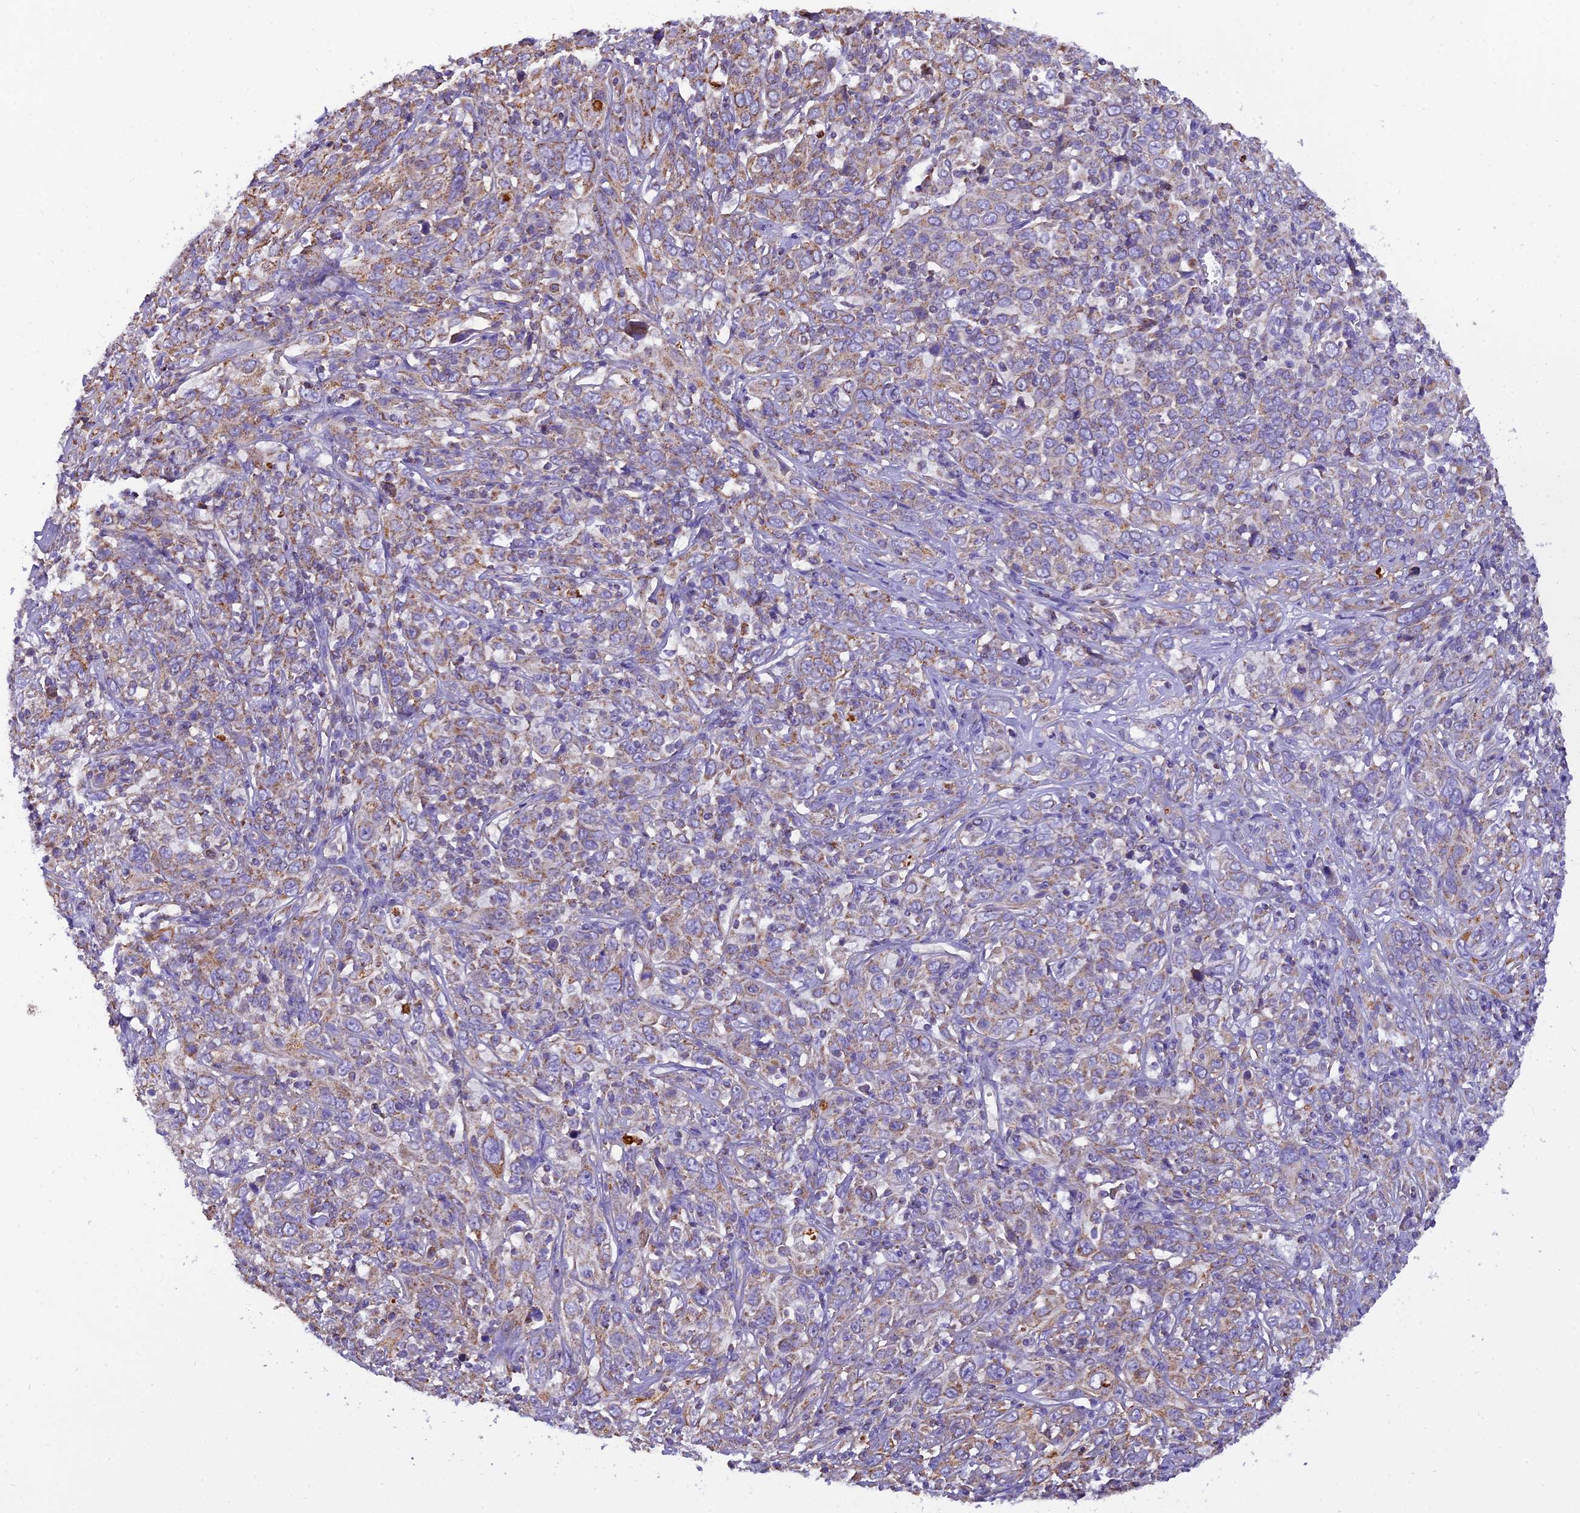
{"staining": {"intensity": "moderate", "quantity": "25%-75%", "location": "cytoplasmic/membranous"}, "tissue": "cervical cancer", "cell_type": "Tumor cells", "image_type": "cancer", "snomed": [{"axis": "morphology", "description": "Squamous cell carcinoma, NOS"}, {"axis": "topography", "description": "Cervix"}], "caption": "Moderate cytoplasmic/membranous expression for a protein is identified in about 25%-75% of tumor cells of squamous cell carcinoma (cervical) using immunohistochemistry.", "gene": "GPD1", "patient": {"sex": "female", "age": 46}}